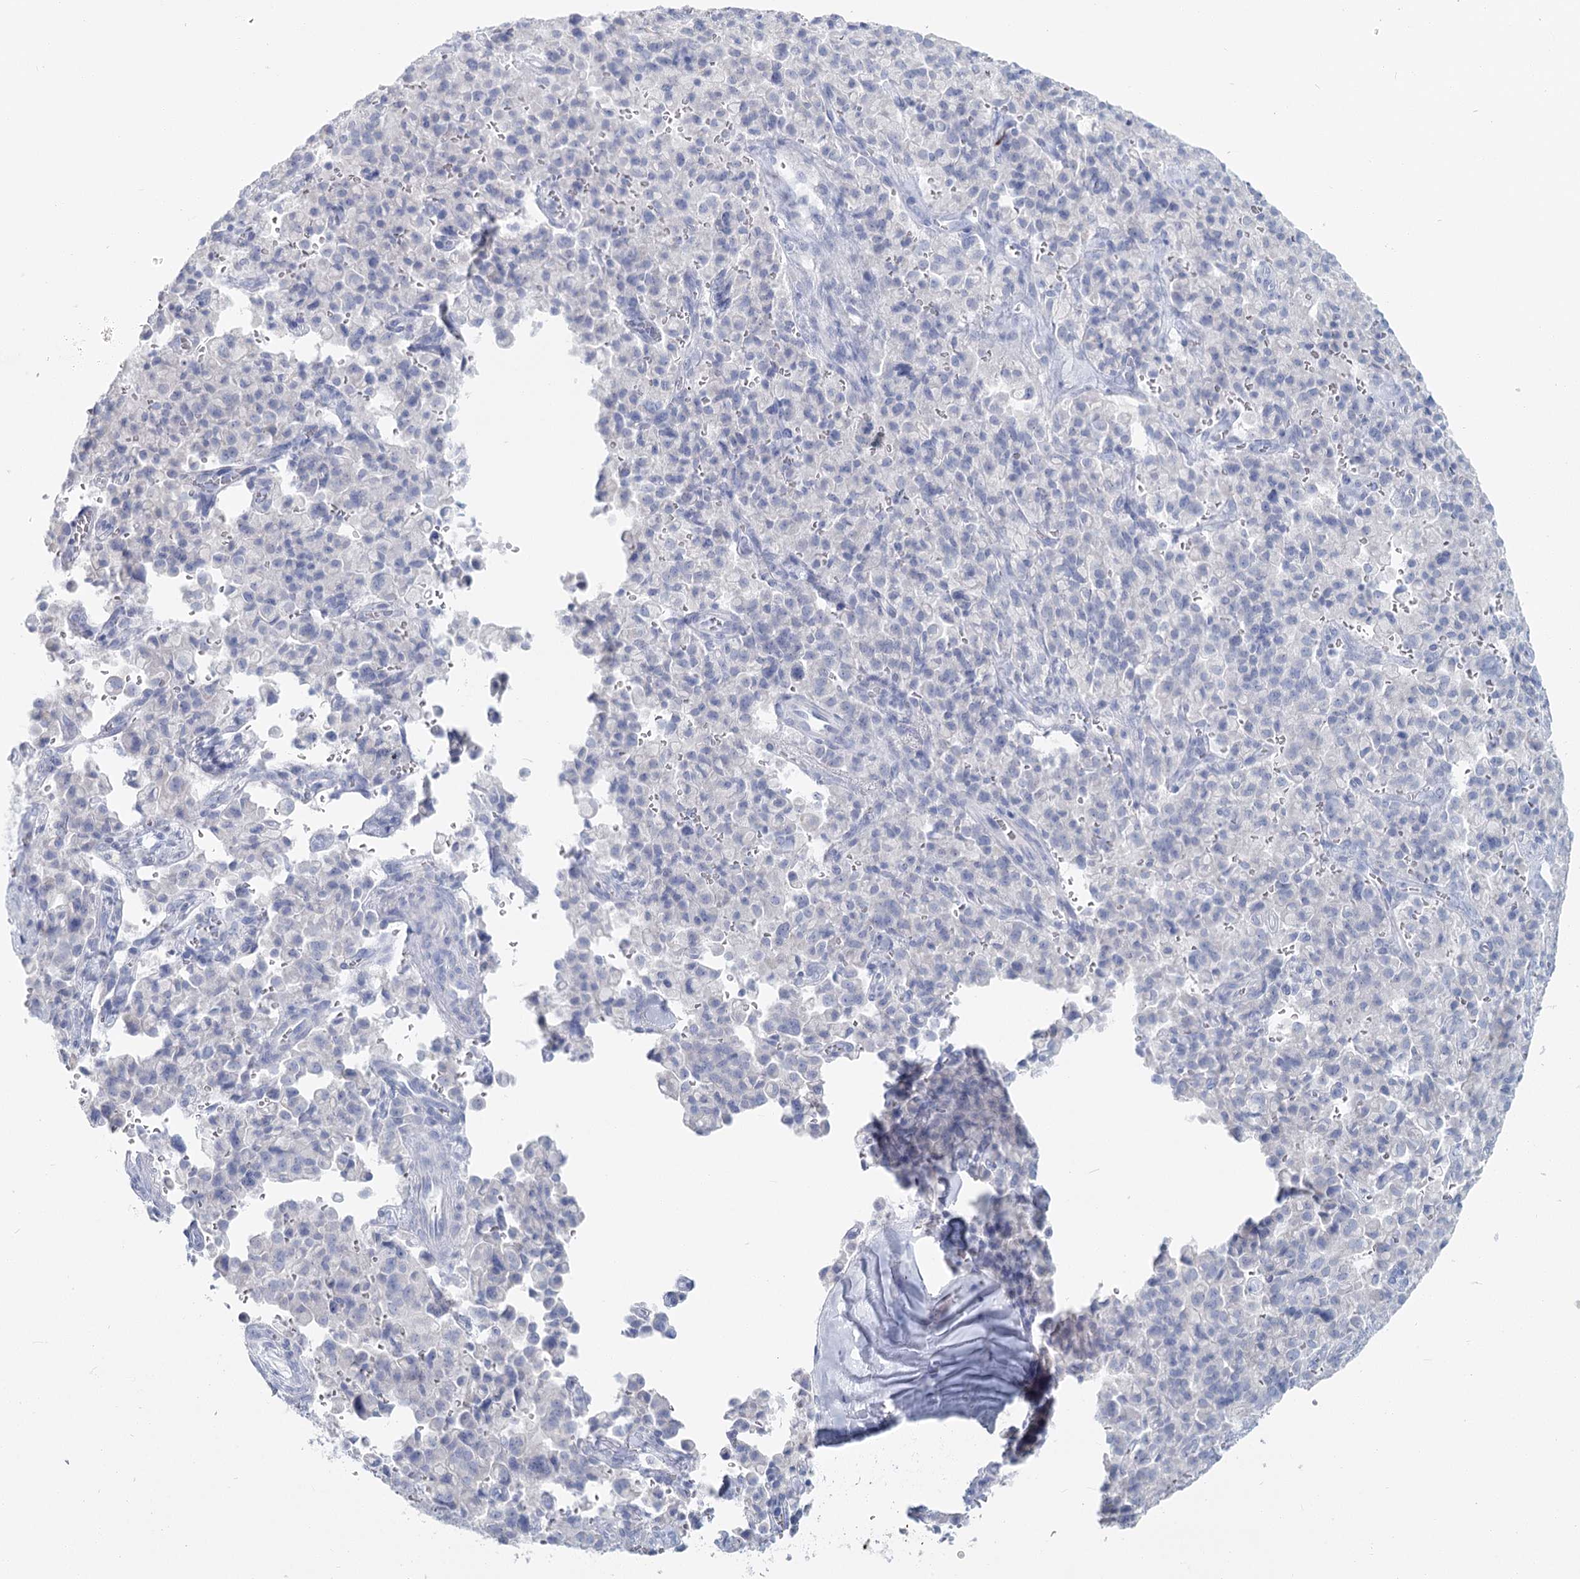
{"staining": {"intensity": "negative", "quantity": "none", "location": "none"}, "tissue": "pancreatic cancer", "cell_type": "Tumor cells", "image_type": "cancer", "snomed": [{"axis": "morphology", "description": "Adenocarcinoma, NOS"}, {"axis": "topography", "description": "Pancreas"}], "caption": "The image exhibits no significant staining in tumor cells of pancreatic adenocarcinoma.", "gene": "IFIT5", "patient": {"sex": "male", "age": 65}}